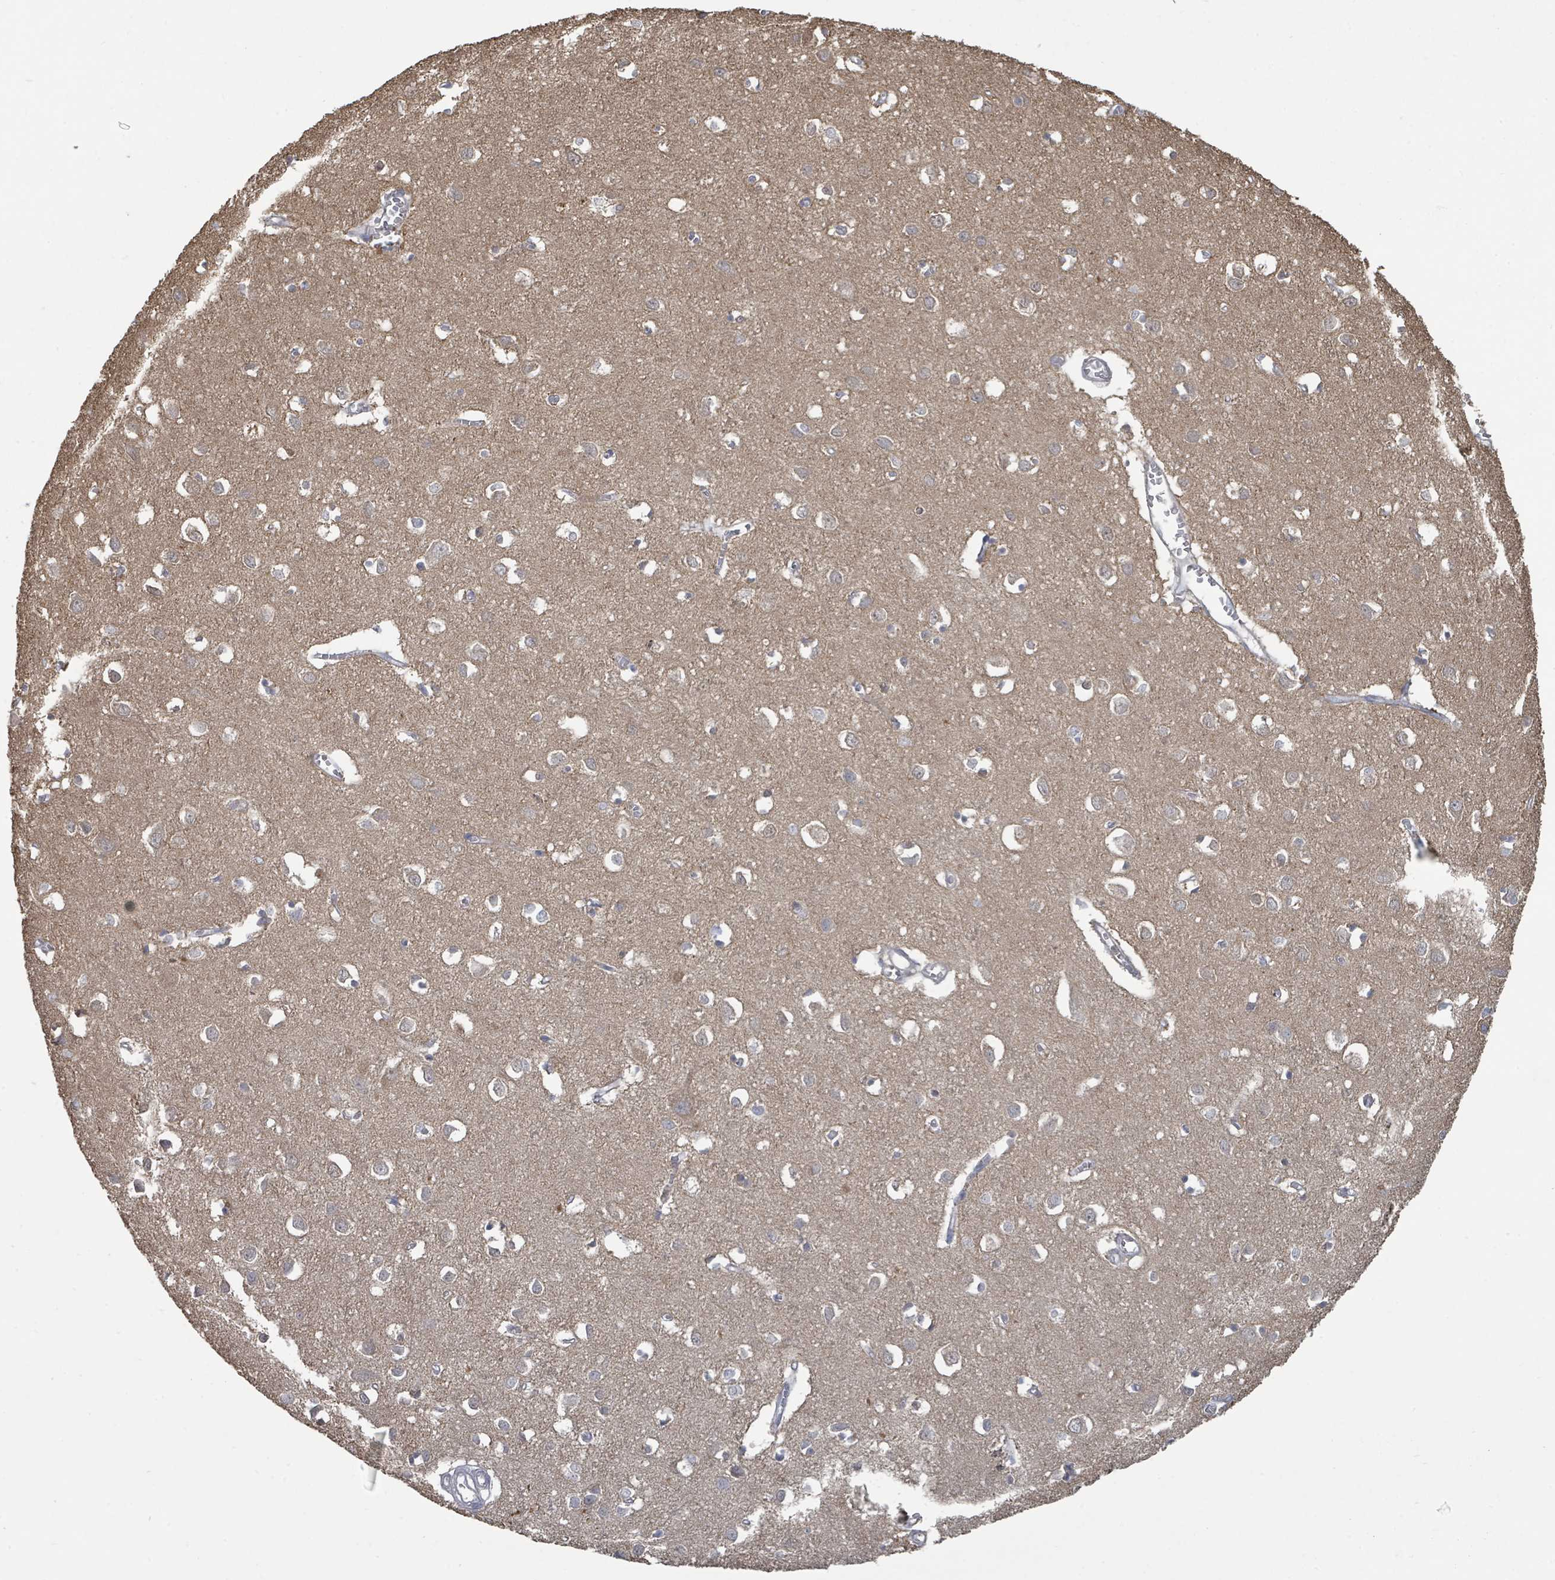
{"staining": {"intensity": "negative", "quantity": "none", "location": "none"}, "tissue": "cerebral cortex", "cell_type": "Endothelial cells", "image_type": "normal", "snomed": [{"axis": "morphology", "description": "Normal tissue, NOS"}, {"axis": "topography", "description": "Cerebral cortex"}], "caption": "Immunohistochemical staining of normal cerebral cortex exhibits no significant staining in endothelial cells.", "gene": "SLC9A7", "patient": {"sex": "female", "age": 64}}